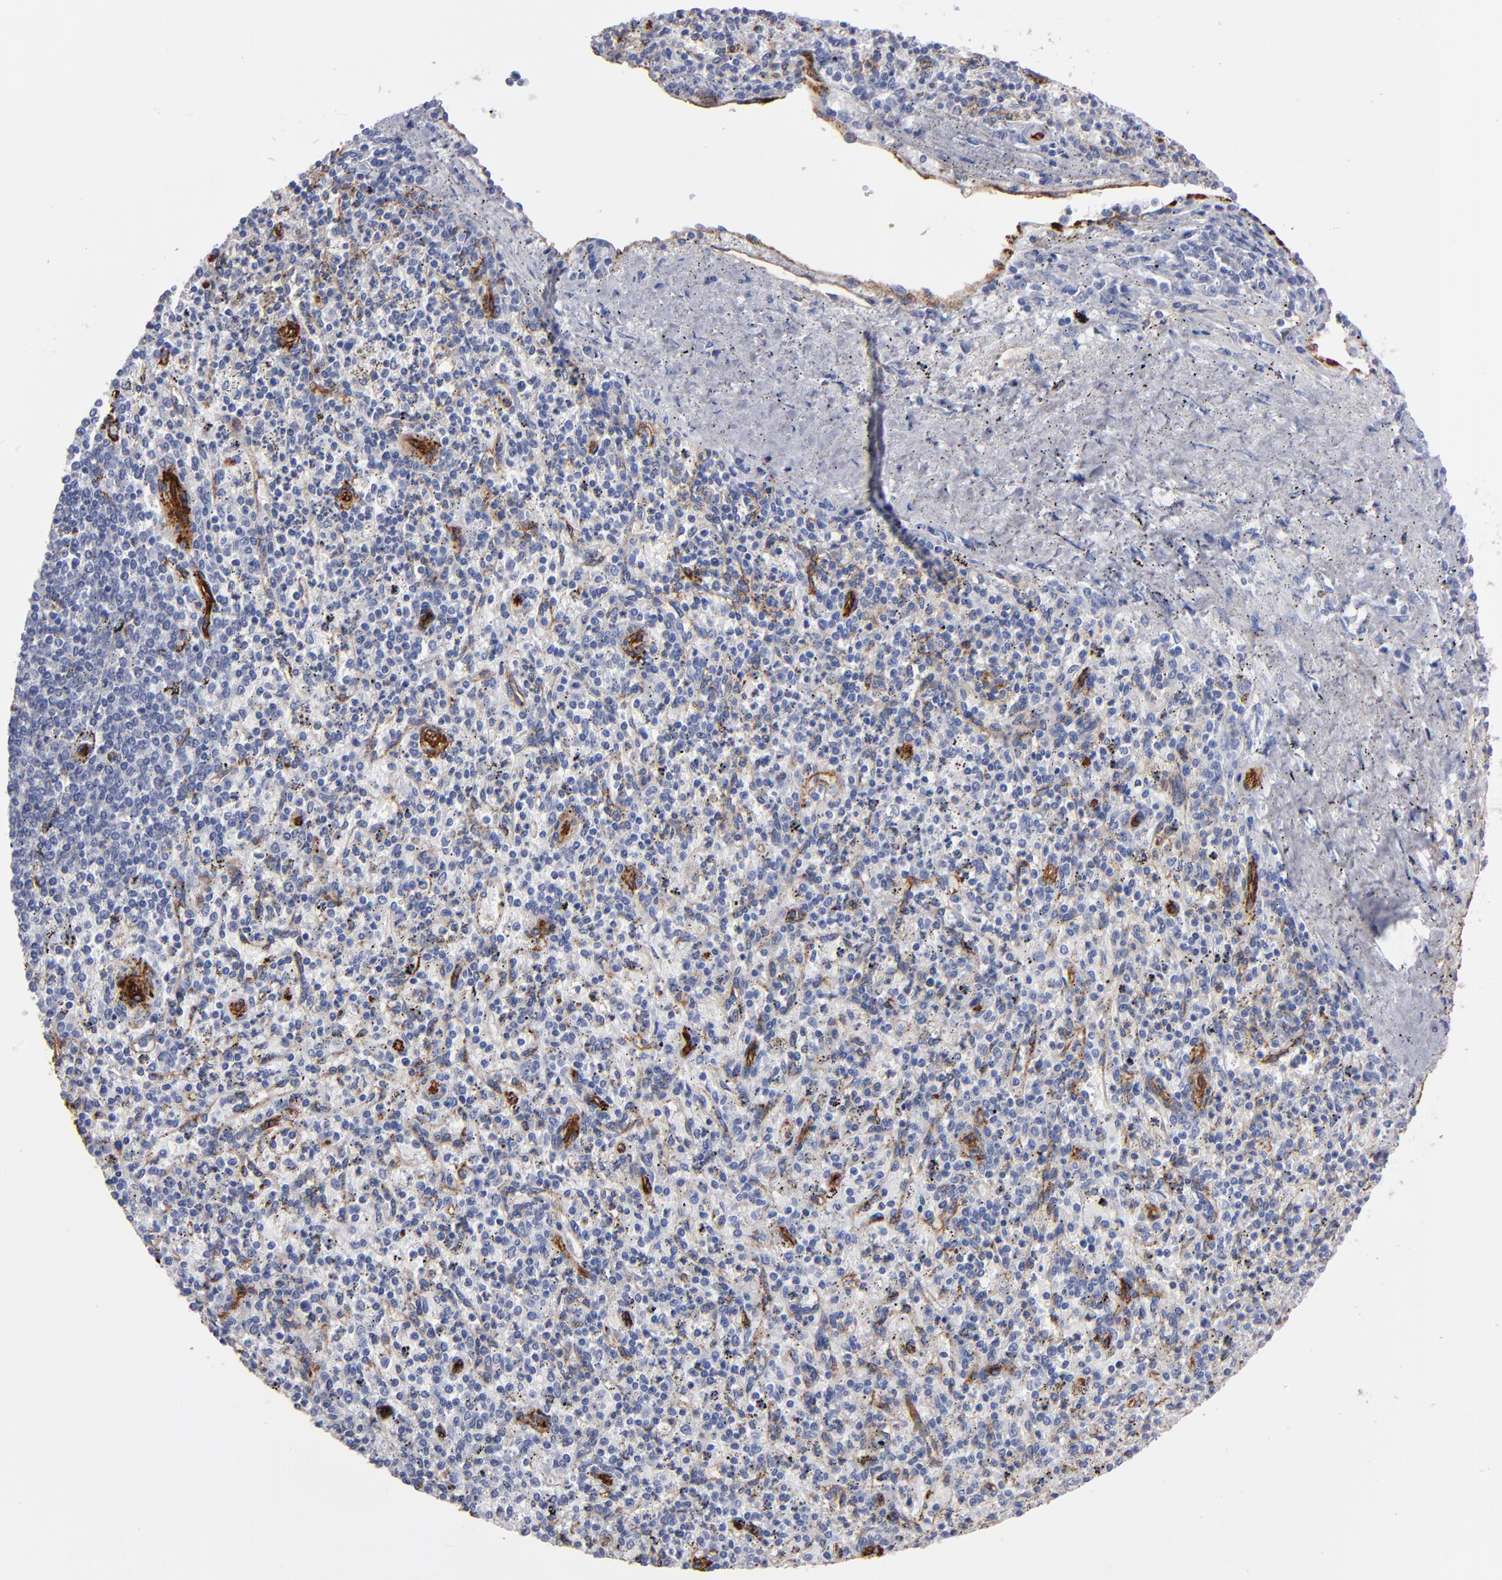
{"staining": {"intensity": "negative", "quantity": "none", "location": "none"}, "tissue": "spleen", "cell_type": "Cells in red pulp", "image_type": "normal", "snomed": [{"axis": "morphology", "description": "Normal tissue, NOS"}, {"axis": "topography", "description": "Spleen"}], "caption": "Human spleen stained for a protein using immunohistochemistry (IHC) shows no staining in cells in red pulp.", "gene": "TM4SF1", "patient": {"sex": "male", "age": 72}}